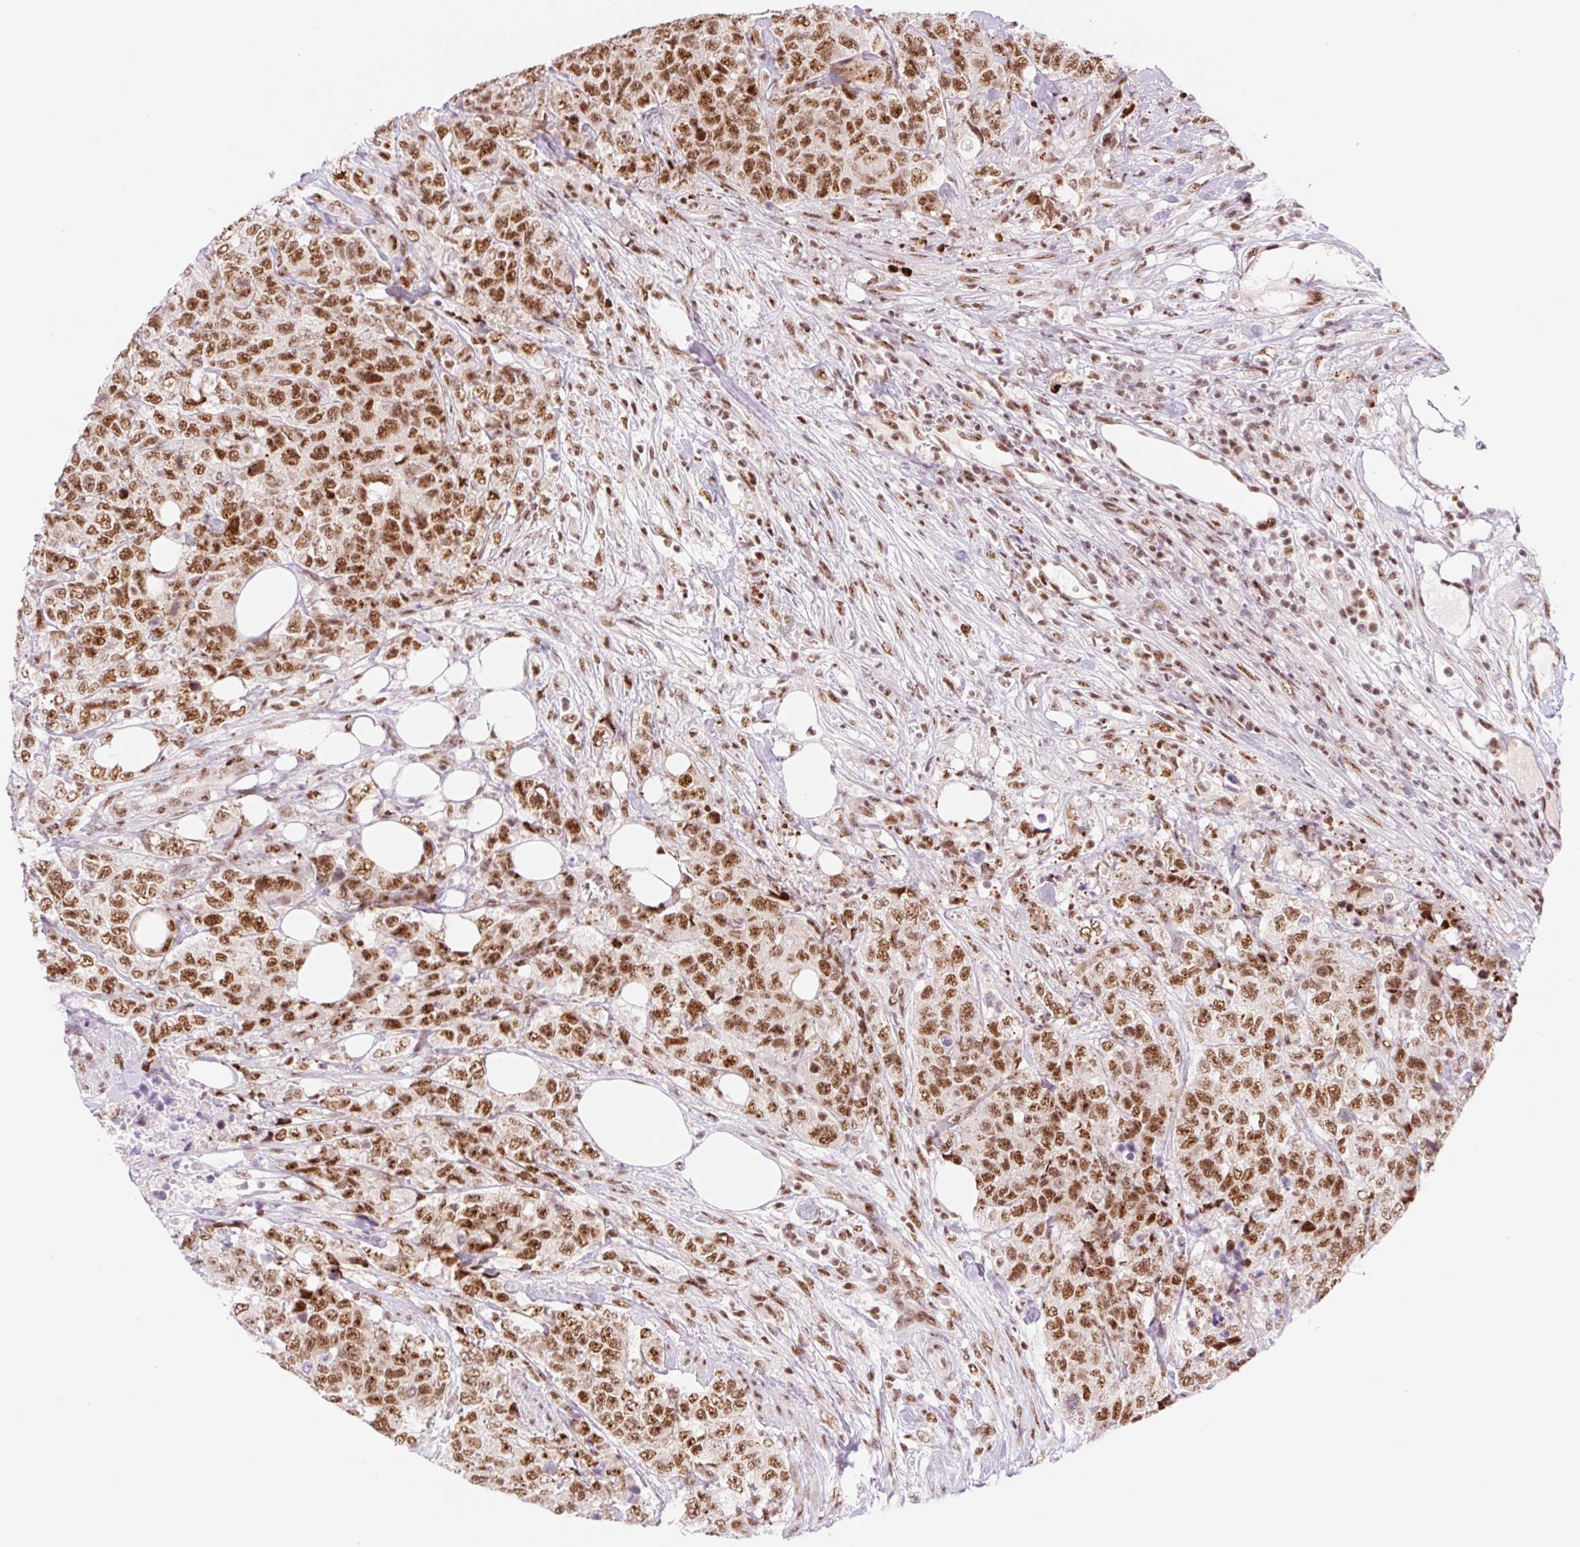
{"staining": {"intensity": "strong", "quantity": ">75%", "location": "nuclear"}, "tissue": "urothelial cancer", "cell_type": "Tumor cells", "image_type": "cancer", "snomed": [{"axis": "morphology", "description": "Urothelial carcinoma, High grade"}, {"axis": "topography", "description": "Urinary bladder"}], "caption": "Approximately >75% of tumor cells in high-grade urothelial carcinoma show strong nuclear protein expression as visualized by brown immunohistochemical staining.", "gene": "PRDM11", "patient": {"sex": "female", "age": 78}}